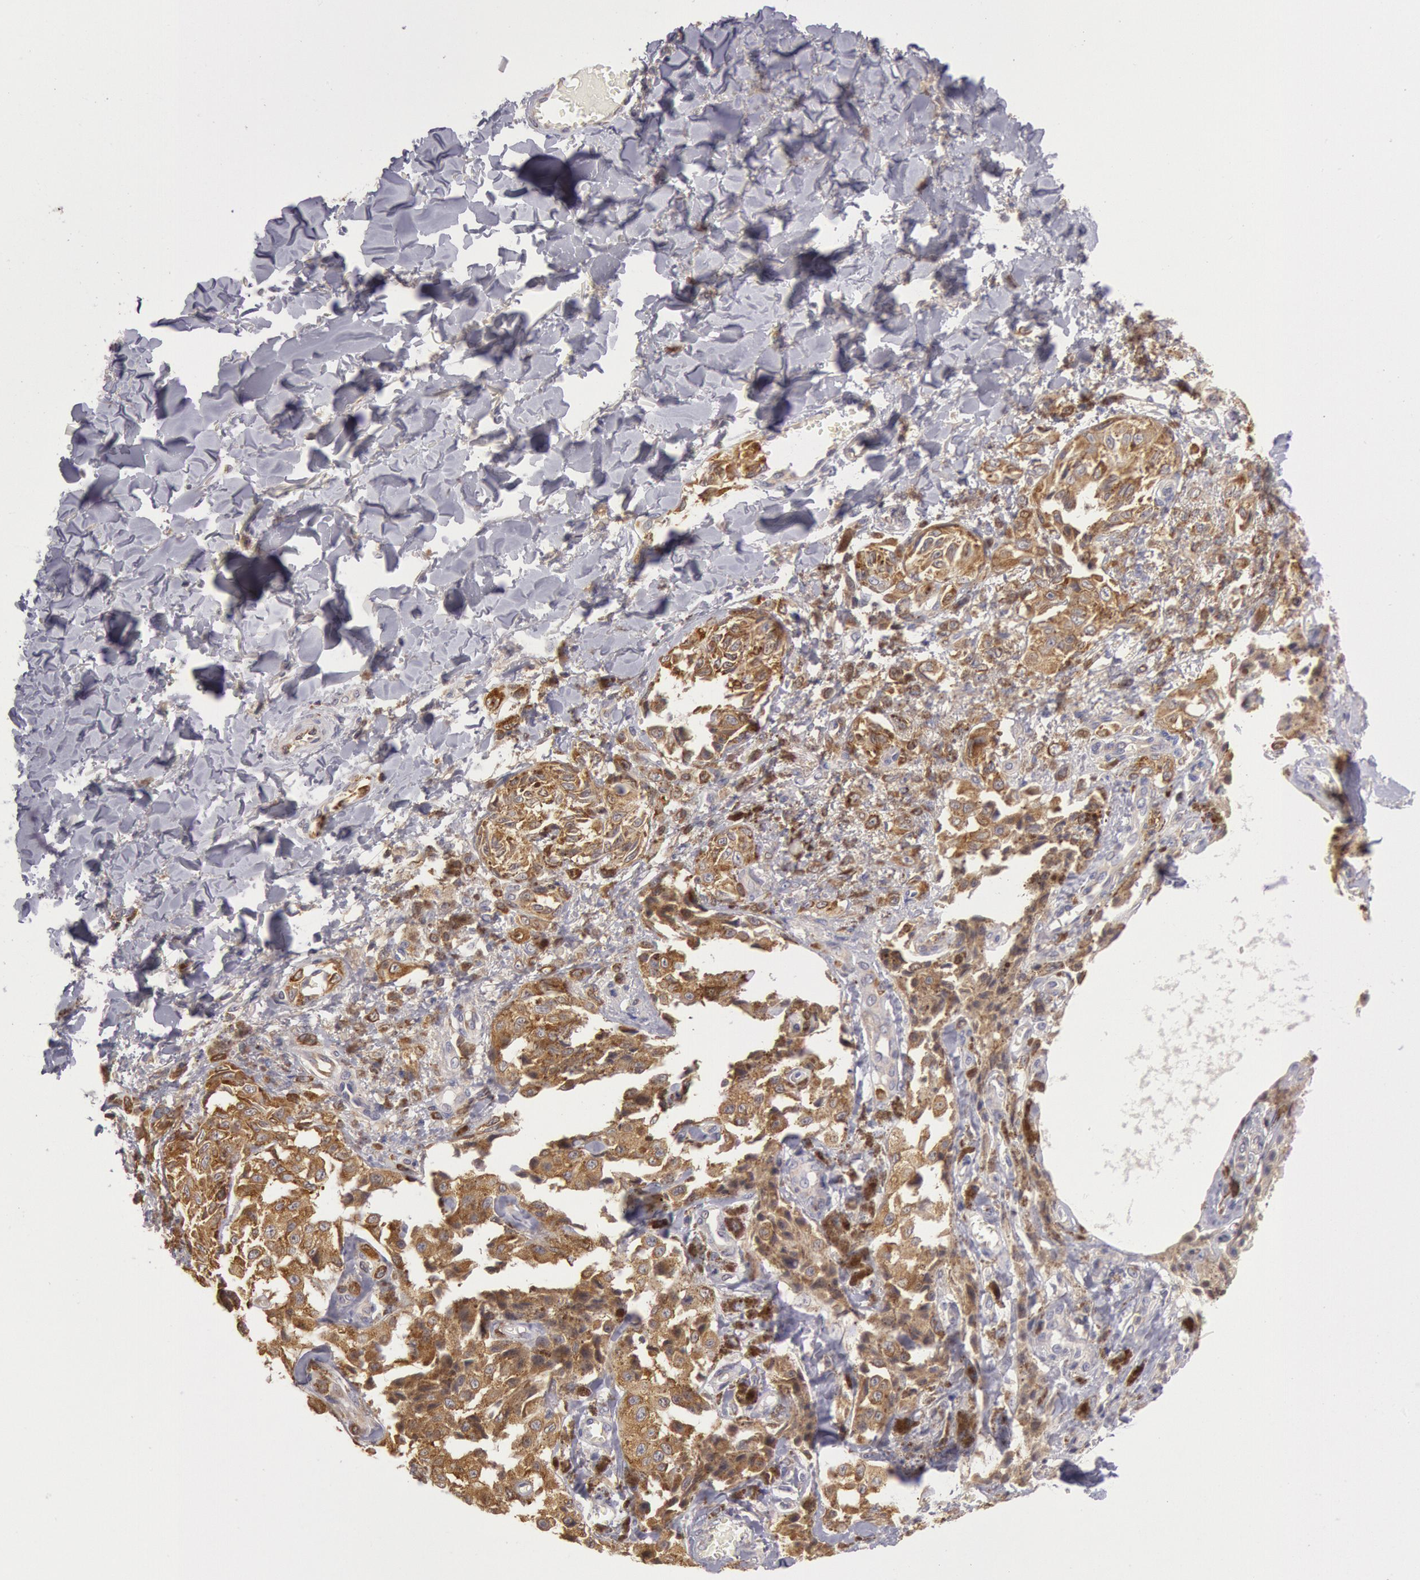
{"staining": {"intensity": "strong", "quantity": ">75%", "location": "cytoplasmic/membranous"}, "tissue": "melanoma", "cell_type": "Tumor cells", "image_type": "cancer", "snomed": [{"axis": "morphology", "description": "Malignant melanoma, NOS"}, {"axis": "topography", "description": "Skin"}], "caption": "Protein positivity by immunohistochemistry displays strong cytoplasmic/membranous positivity in approximately >75% of tumor cells in malignant melanoma.", "gene": "NMT2", "patient": {"sex": "female", "age": 82}}